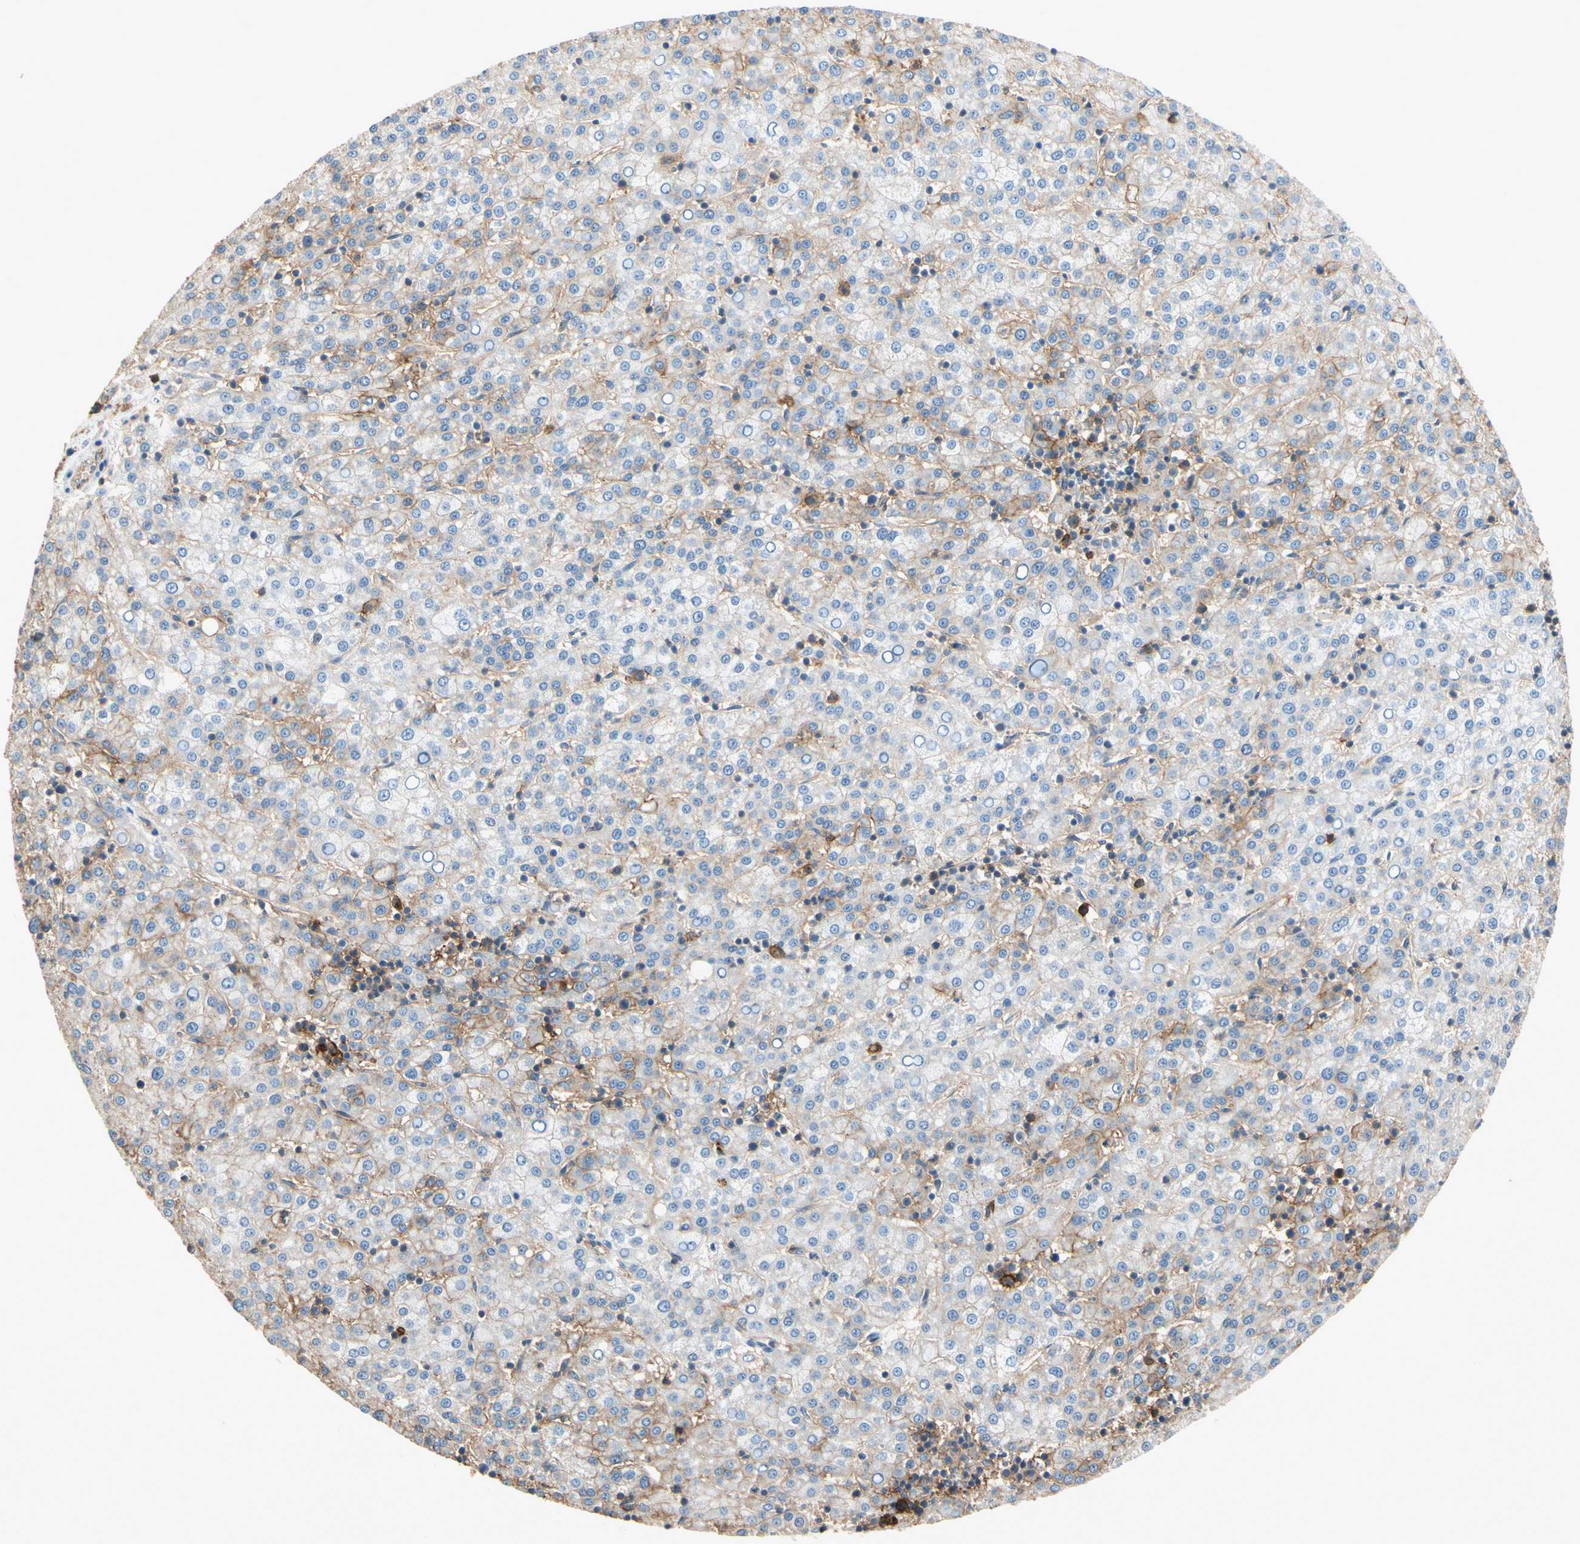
{"staining": {"intensity": "weak", "quantity": "25%-75%", "location": "cytoplasmic/membranous"}, "tissue": "liver cancer", "cell_type": "Tumor cells", "image_type": "cancer", "snomed": [{"axis": "morphology", "description": "Carcinoma, Hepatocellular, NOS"}, {"axis": "topography", "description": "Liver"}], "caption": "Weak cytoplasmic/membranous positivity for a protein is present in approximately 25%-75% of tumor cells of liver hepatocellular carcinoma using IHC.", "gene": "NDFIP2", "patient": {"sex": "female", "age": 58}}